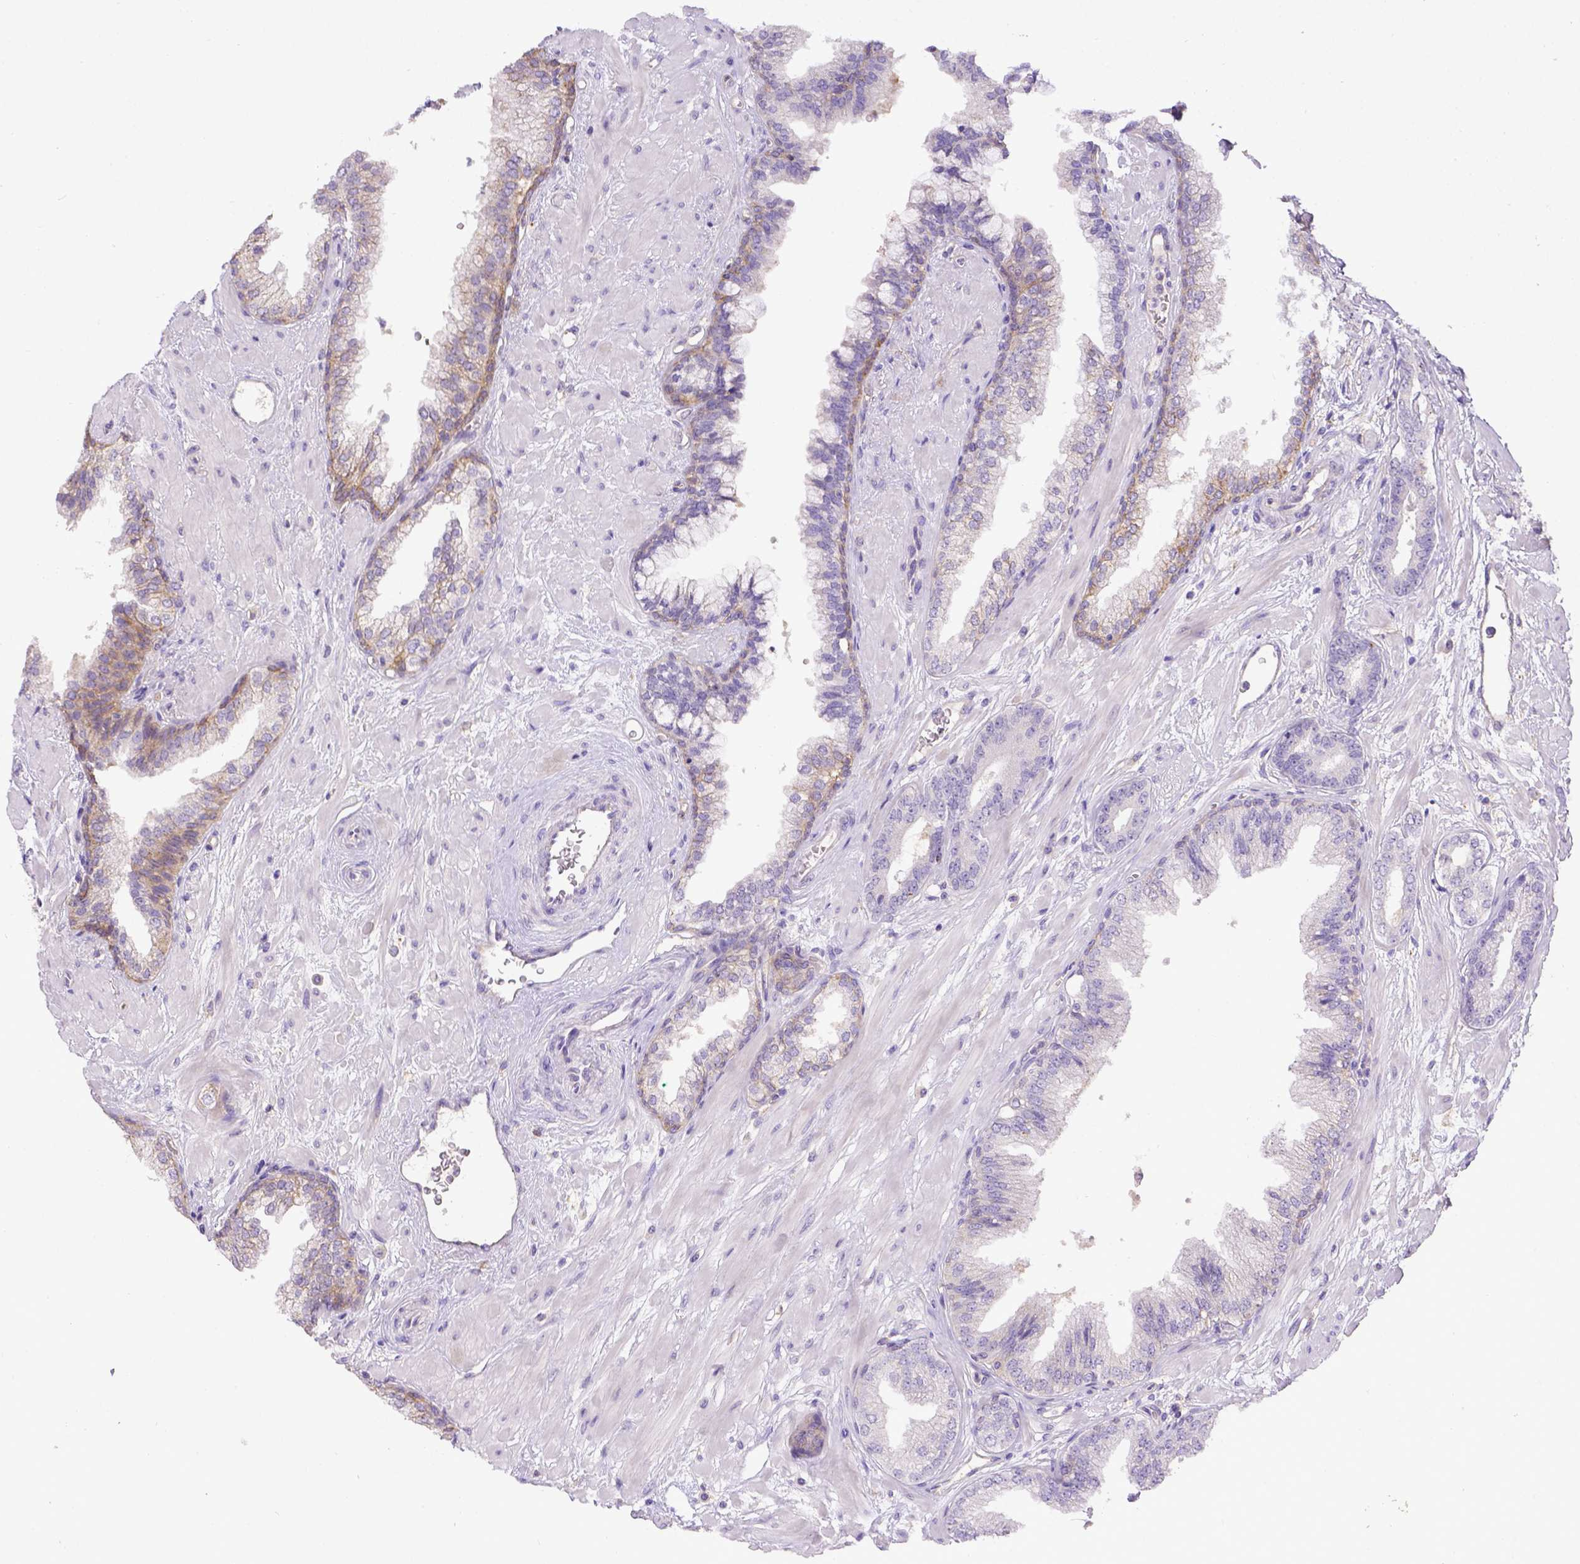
{"staining": {"intensity": "negative", "quantity": "none", "location": "none"}, "tissue": "prostate cancer", "cell_type": "Tumor cells", "image_type": "cancer", "snomed": [{"axis": "morphology", "description": "Adenocarcinoma, Low grade"}, {"axis": "topography", "description": "Prostate"}], "caption": "Immunohistochemical staining of adenocarcinoma (low-grade) (prostate) reveals no significant positivity in tumor cells.", "gene": "CD40", "patient": {"sex": "male", "age": 61}}